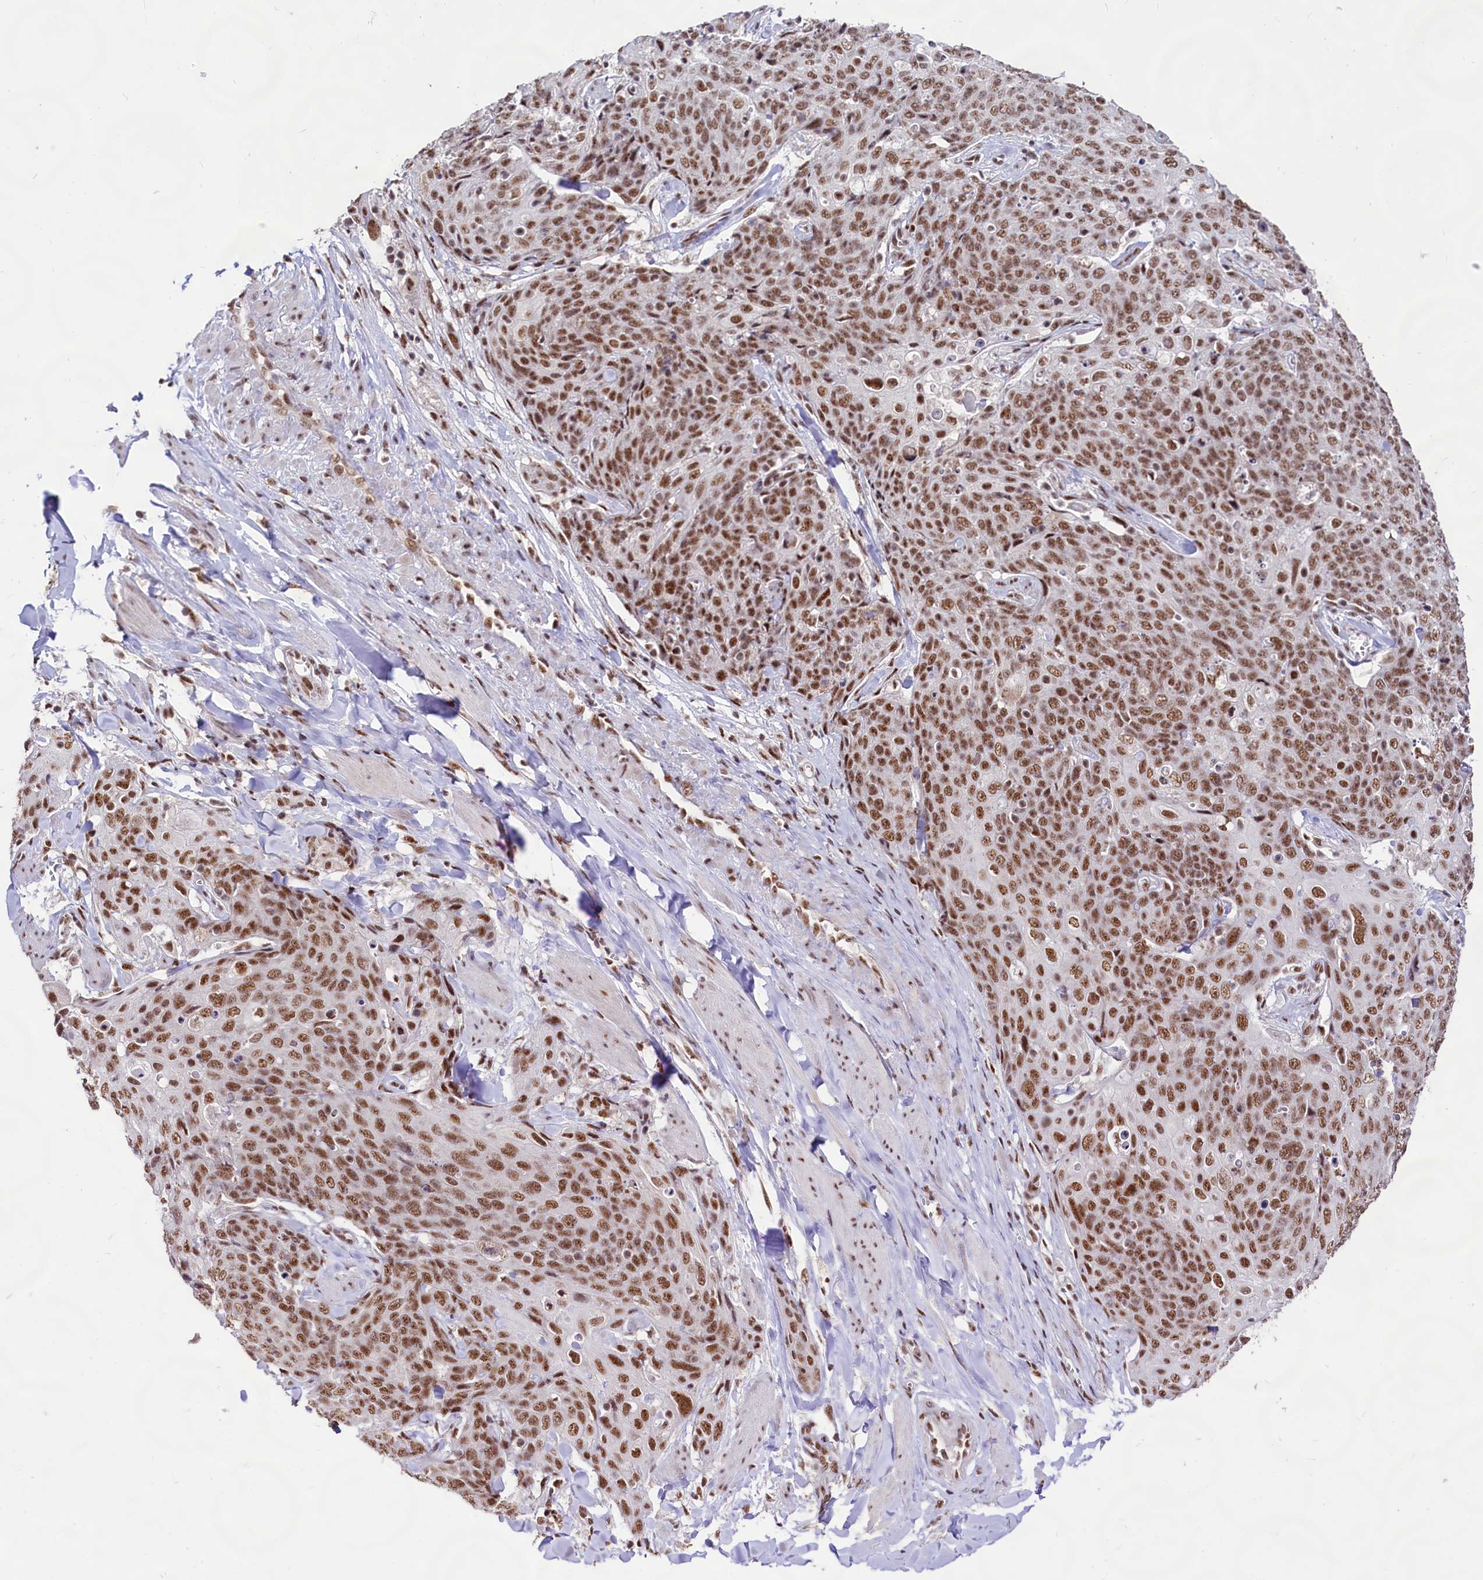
{"staining": {"intensity": "moderate", "quantity": ">75%", "location": "nuclear"}, "tissue": "skin cancer", "cell_type": "Tumor cells", "image_type": "cancer", "snomed": [{"axis": "morphology", "description": "Squamous cell carcinoma, NOS"}, {"axis": "topography", "description": "Skin"}, {"axis": "topography", "description": "Vulva"}], "caption": "Skin squamous cell carcinoma tissue exhibits moderate nuclear expression in about >75% of tumor cells, visualized by immunohistochemistry.", "gene": "HIRA", "patient": {"sex": "female", "age": 85}}